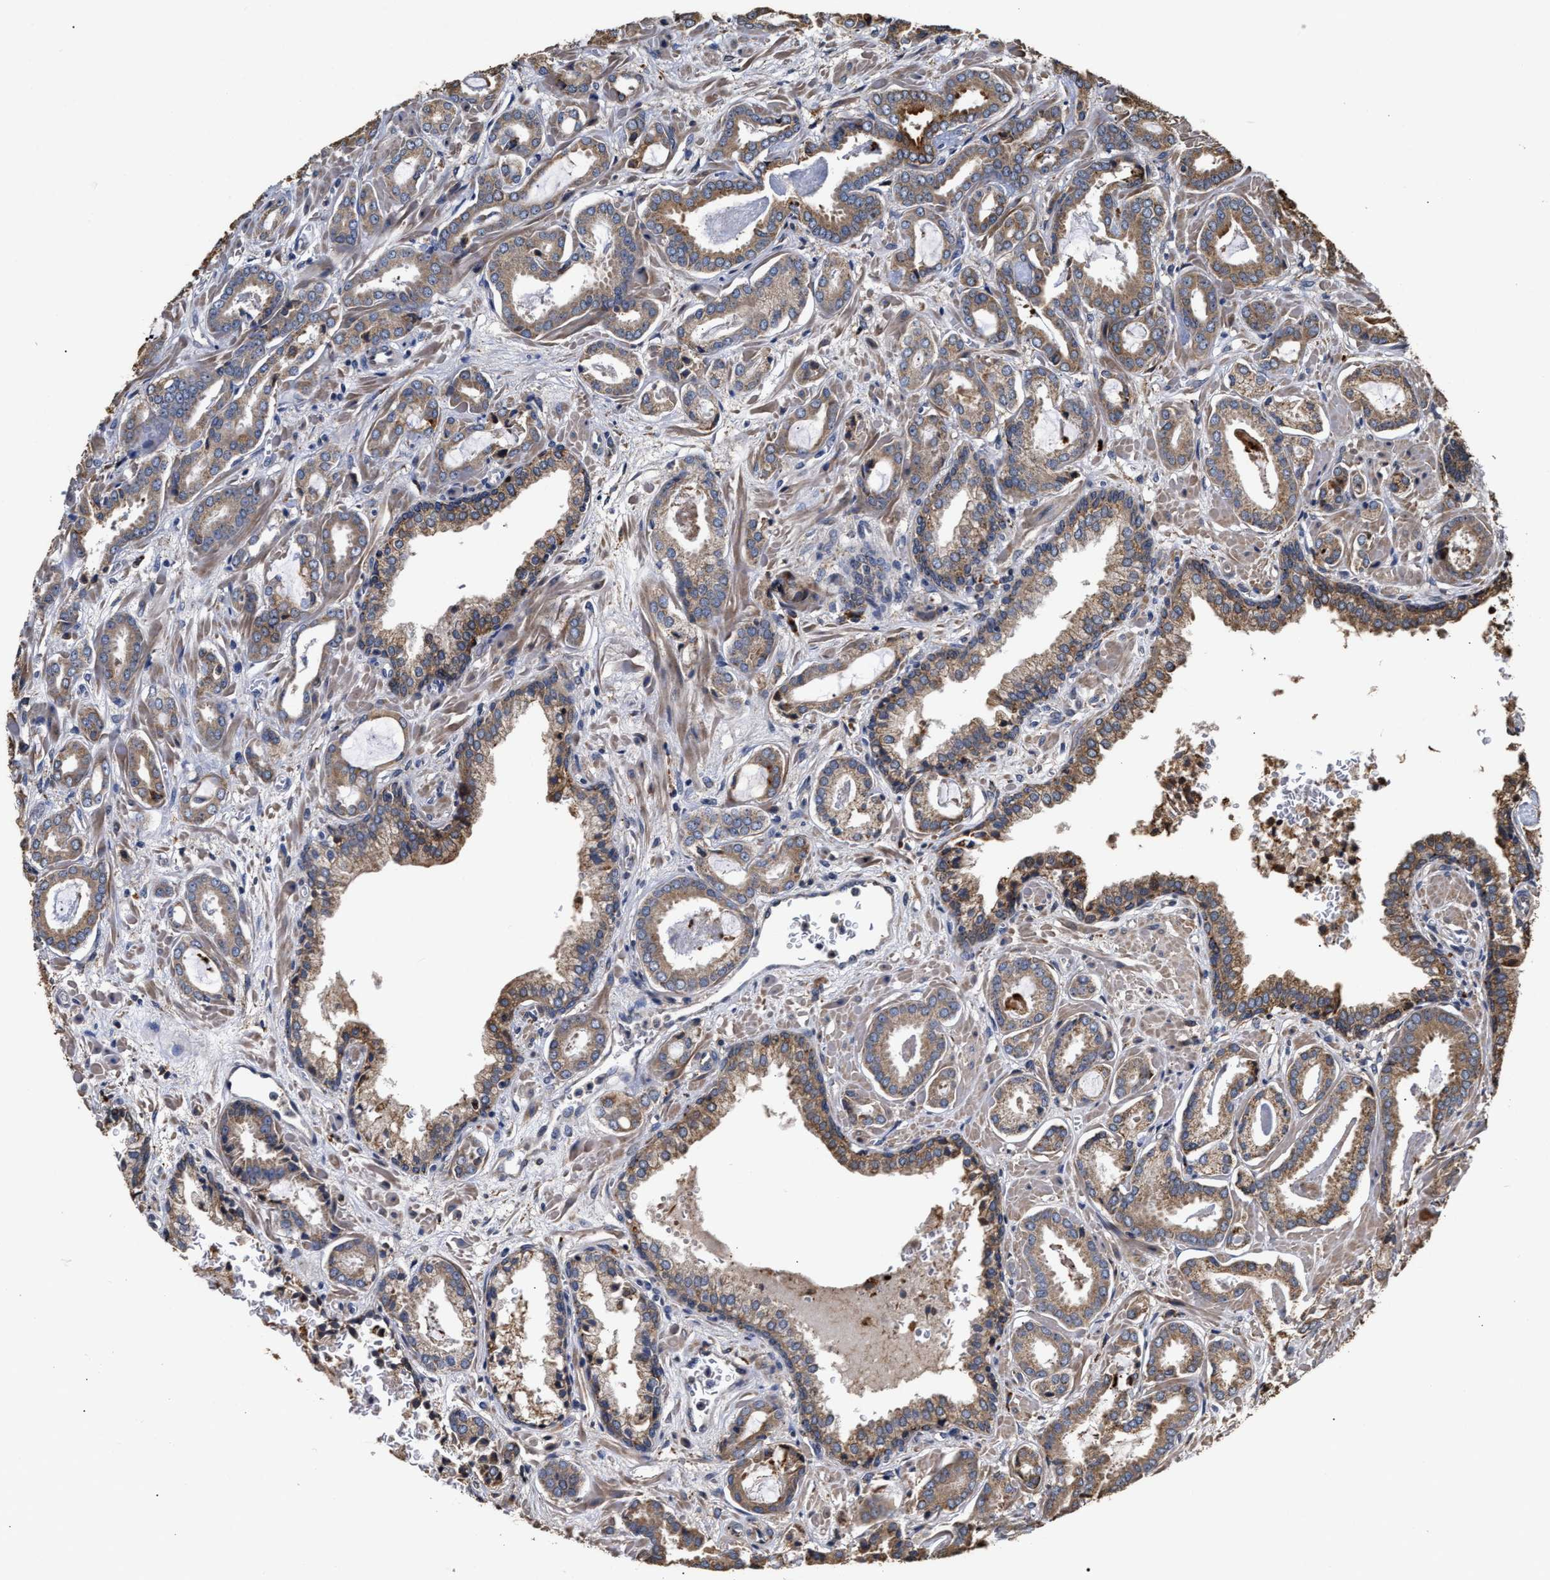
{"staining": {"intensity": "weak", "quantity": ">75%", "location": "cytoplasmic/membranous"}, "tissue": "prostate cancer", "cell_type": "Tumor cells", "image_type": "cancer", "snomed": [{"axis": "morphology", "description": "Adenocarcinoma, Low grade"}, {"axis": "topography", "description": "Prostate"}], "caption": "Immunohistochemical staining of low-grade adenocarcinoma (prostate) demonstrates low levels of weak cytoplasmic/membranous expression in about >75% of tumor cells. The staining is performed using DAB (3,3'-diaminobenzidine) brown chromogen to label protein expression. The nuclei are counter-stained blue using hematoxylin.", "gene": "GOSR1", "patient": {"sex": "male", "age": 53}}